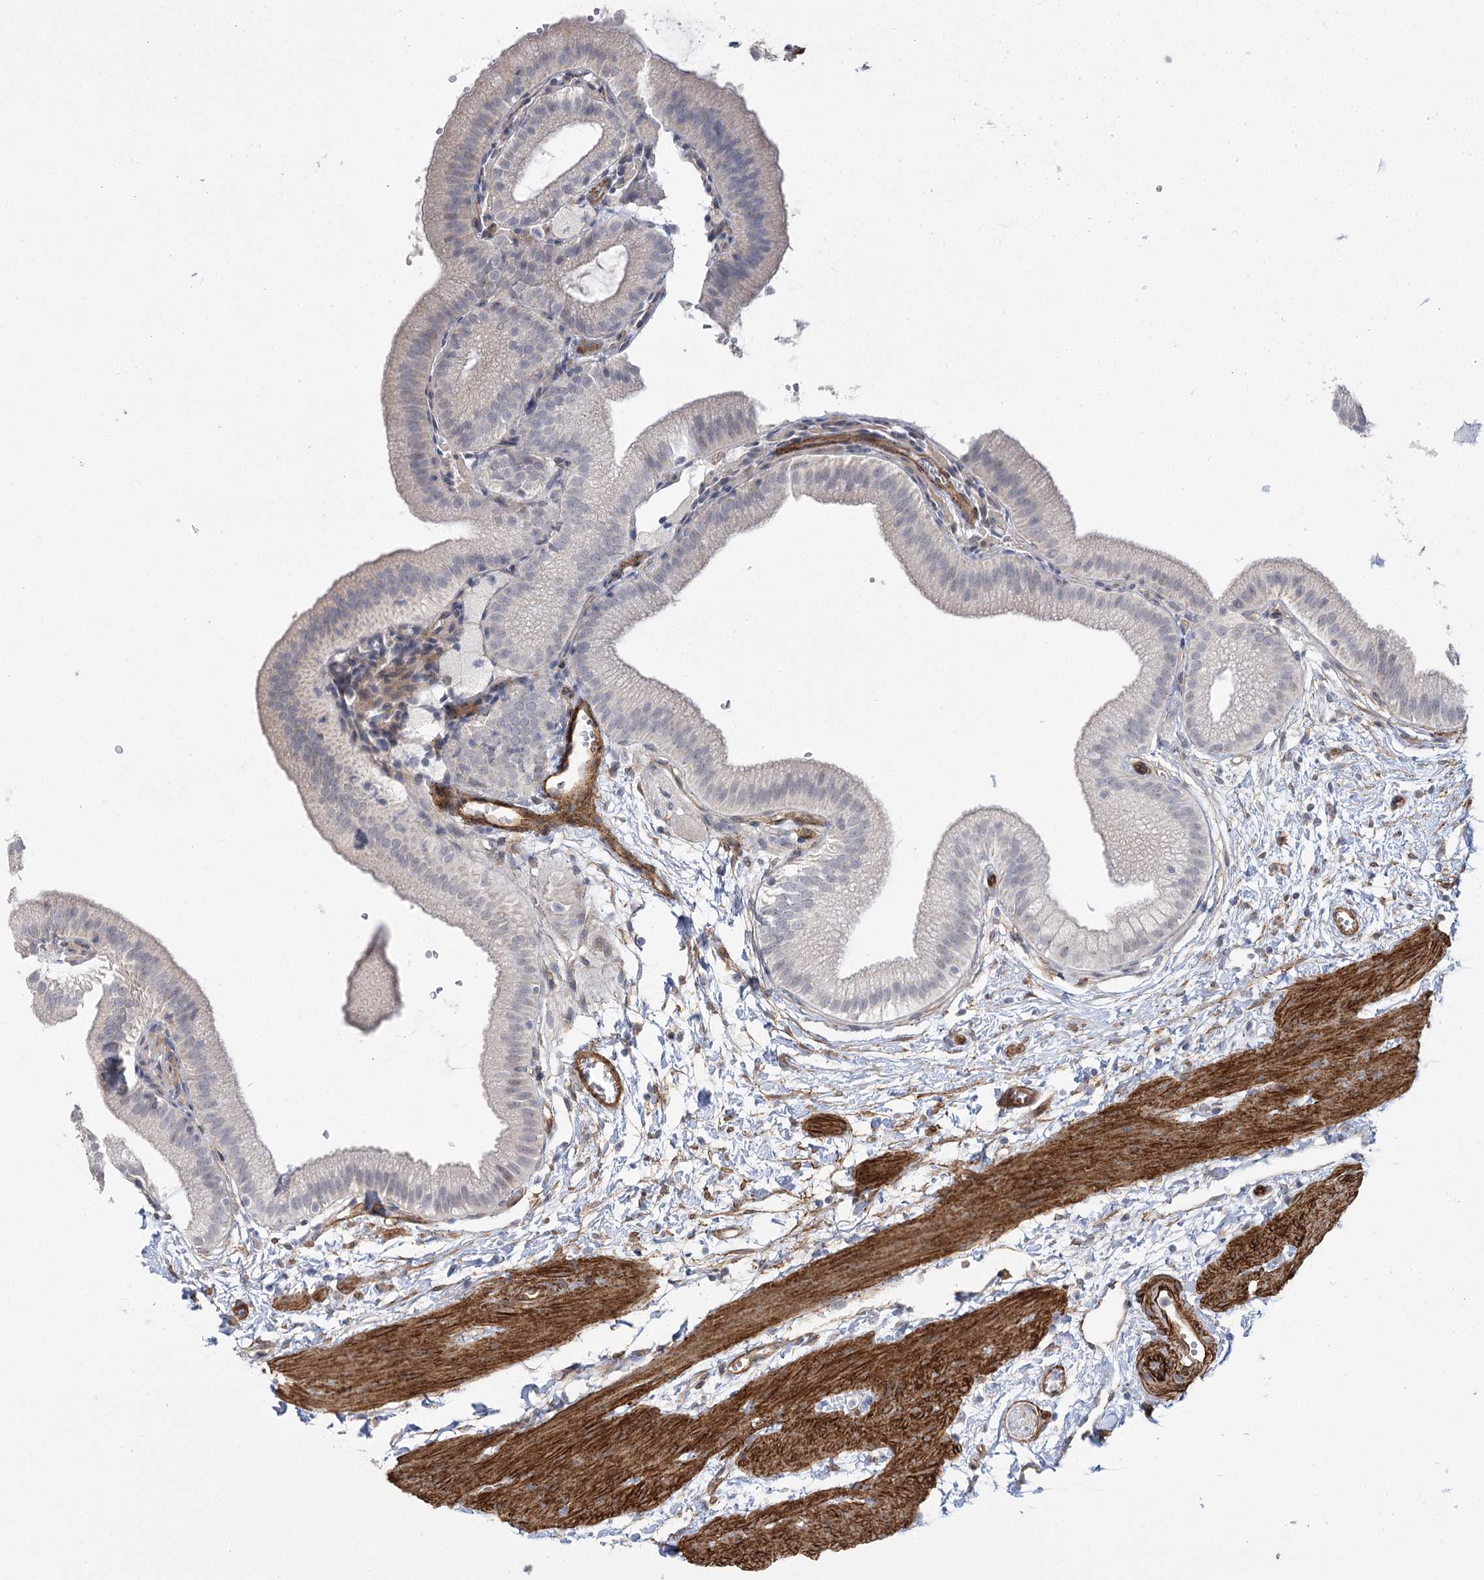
{"staining": {"intensity": "negative", "quantity": "none", "location": "none"}, "tissue": "gallbladder", "cell_type": "Glandular cells", "image_type": "normal", "snomed": [{"axis": "morphology", "description": "Normal tissue, NOS"}, {"axis": "topography", "description": "Gallbladder"}], "caption": "Glandular cells show no significant protein expression in benign gallbladder. (IHC, brightfield microscopy, high magnification).", "gene": "AMTN", "patient": {"sex": "male", "age": 55}}